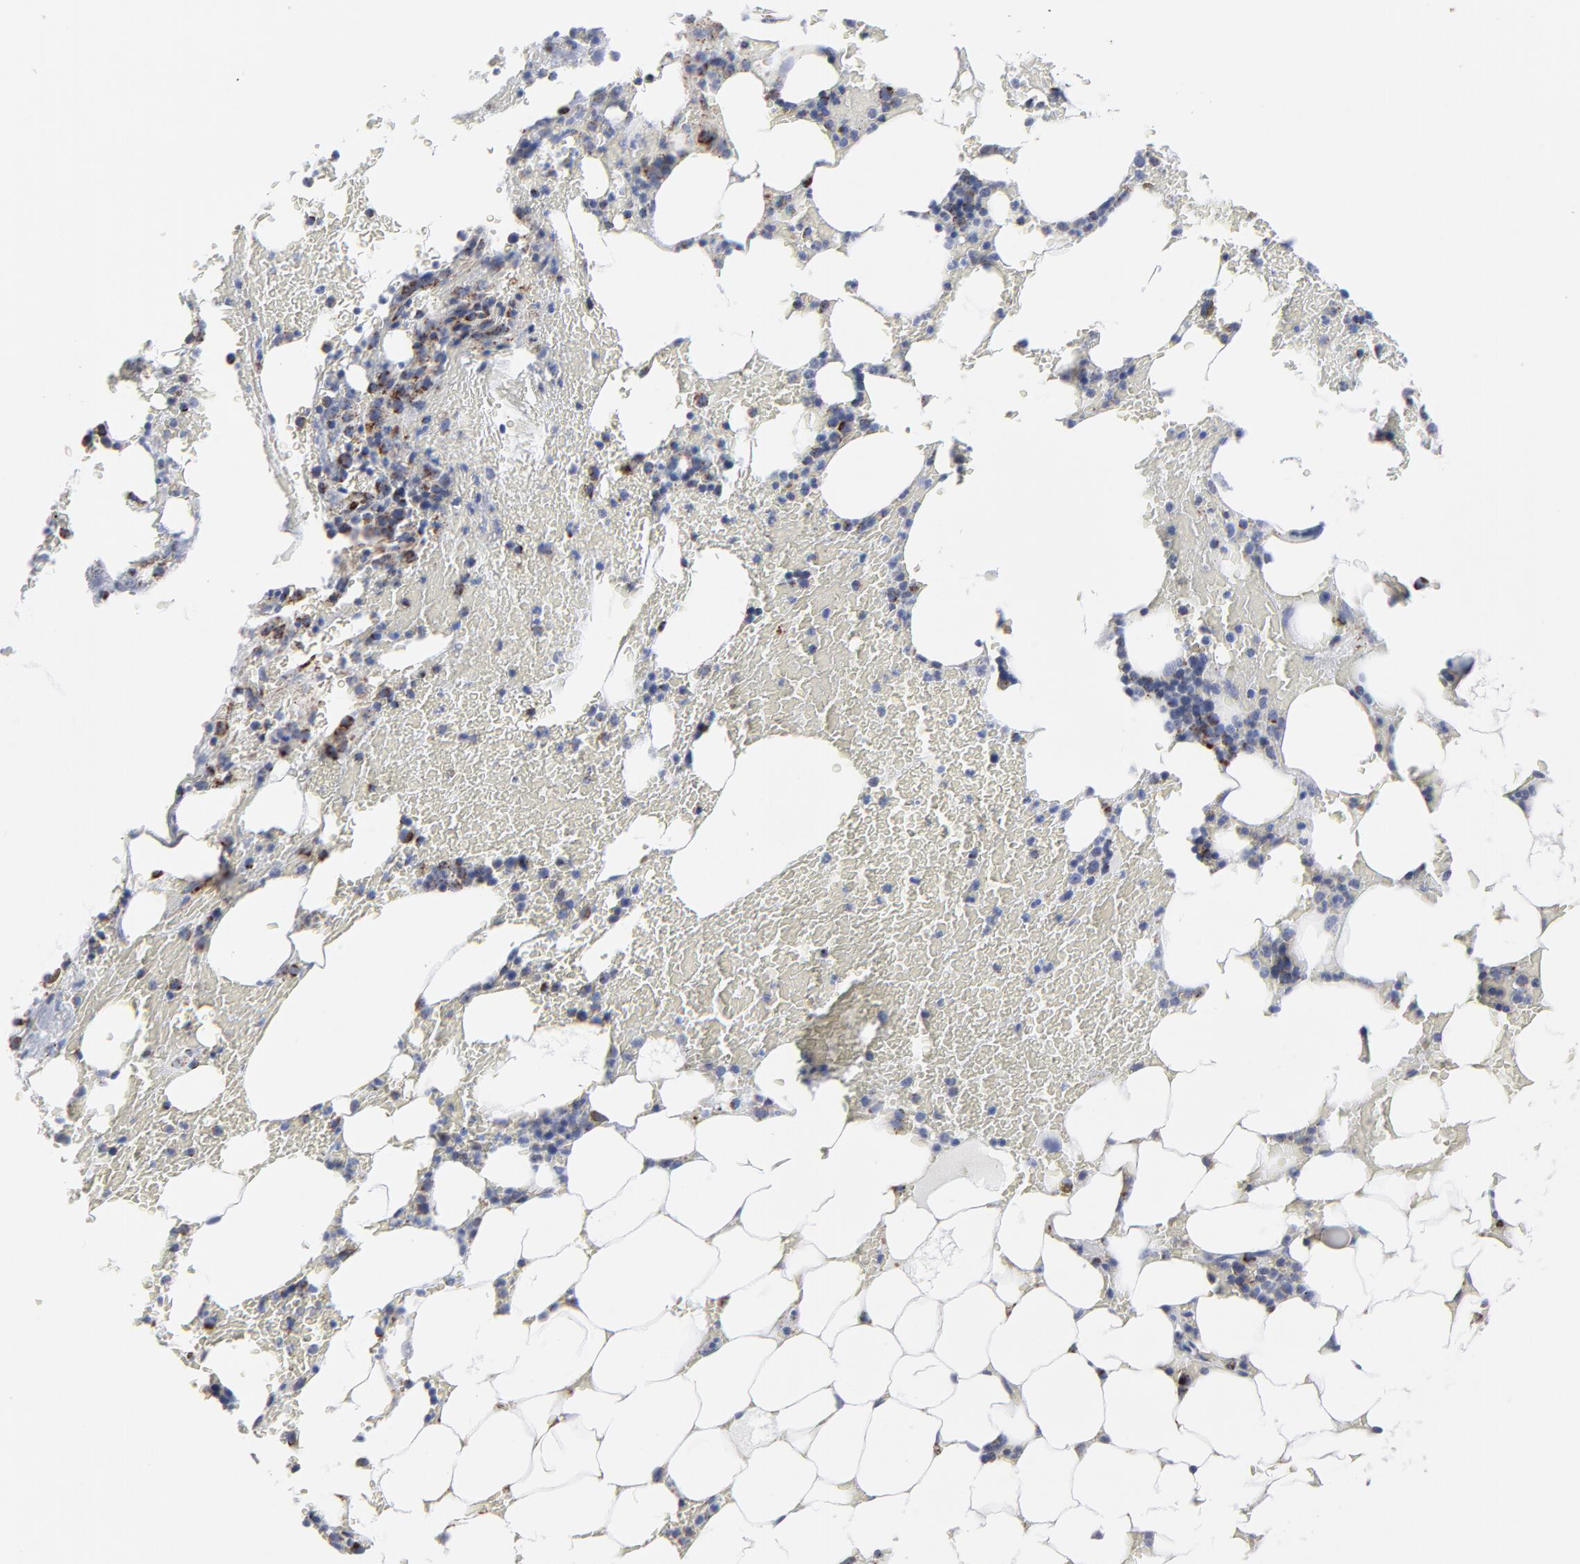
{"staining": {"intensity": "moderate", "quantity": "<25%", "location": "cytoplasmic/membranous"}, "tissue": "bone marrow", "cell_type": "Hematopoietic cells", "image_type": "normal", "snomed": [{"axis": "morphology", "description": "Normal tissue, NOS"}, {"axis": "topography", "description": "Bone marrow"}], "caption": "Normal bone marrow demonstrates moderate cytoplasmic/membranous positivity in about <25% of hematopoietic cells, visualized by immunohistochemistry.", "gene": "TXNRD2", "patient": {"sex": "female", "age": 73}}